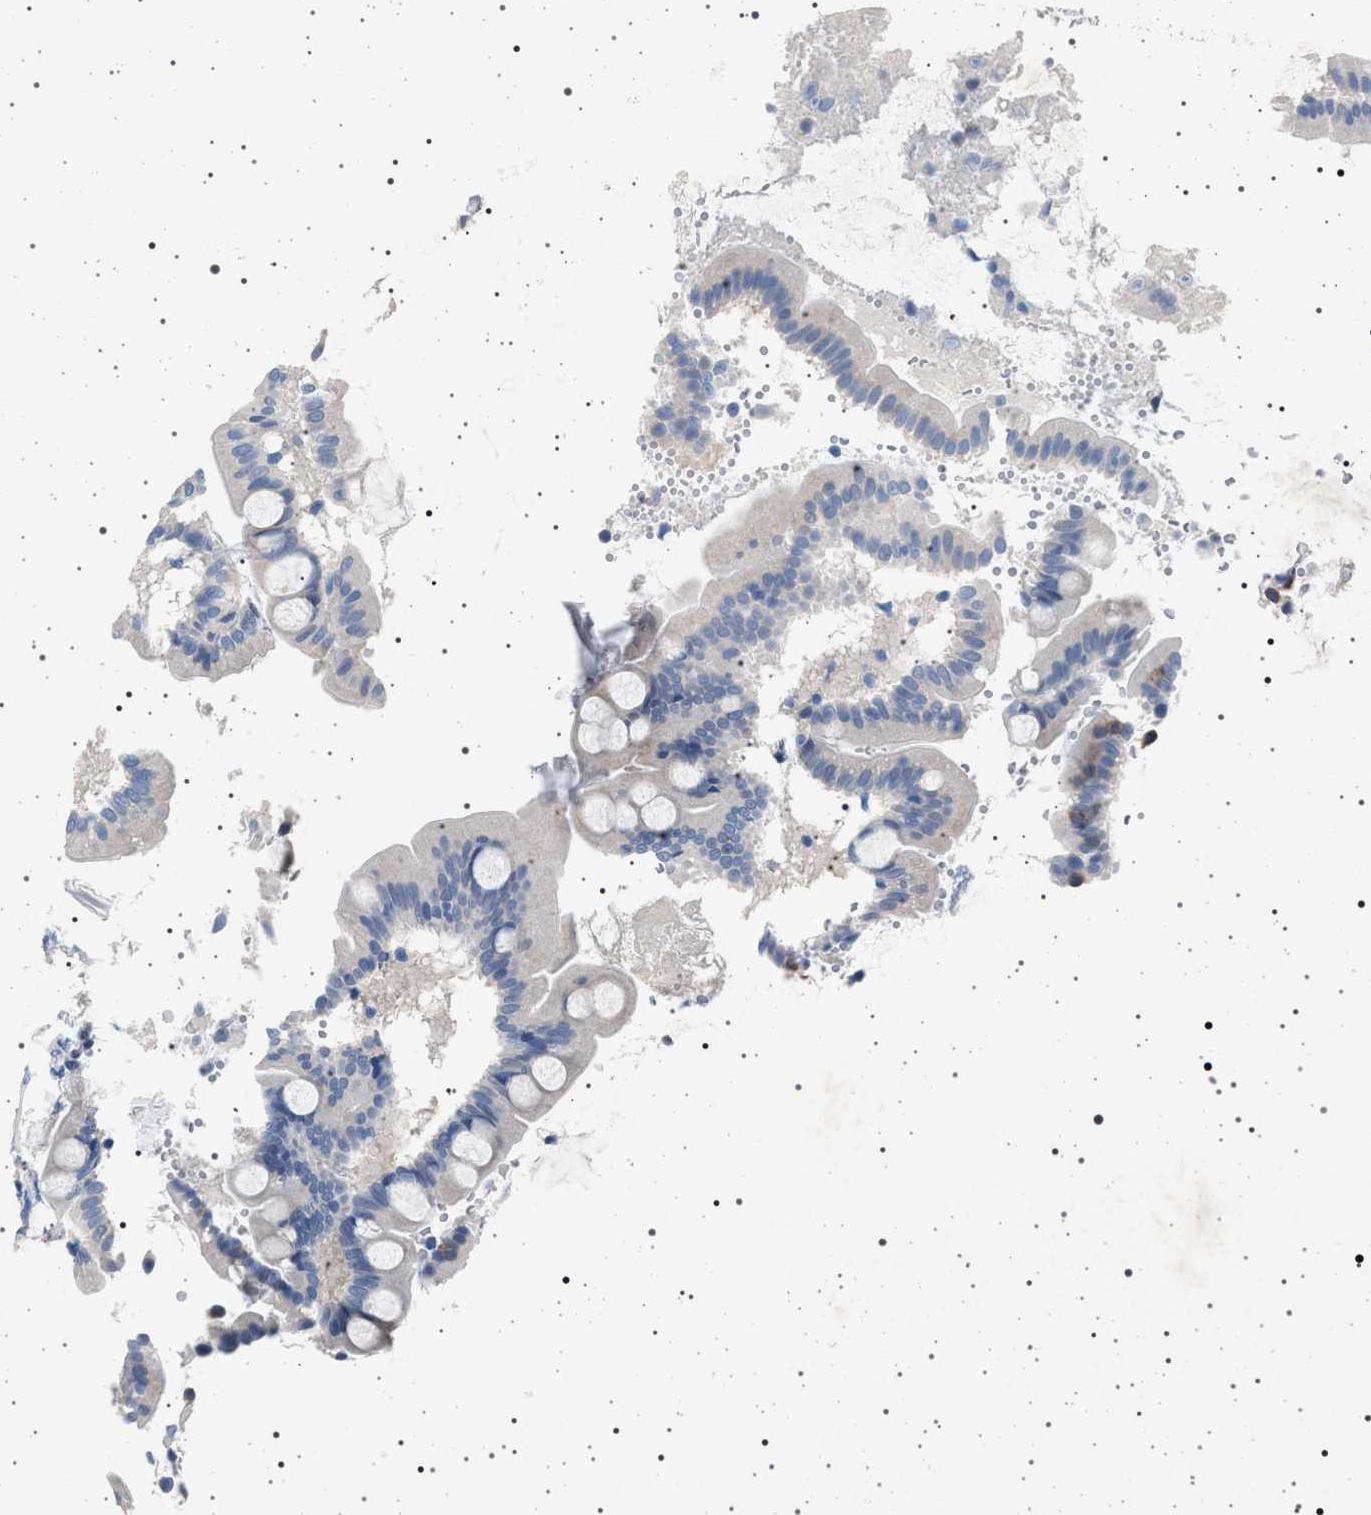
{"staining": {"intensity": "negative", "quantity": "none", "location": "none"}, "tissue": "small intestine", "cell_type": "Glandular cells", "image_type": "normal", "snomed": [{"axis": "morphology", "description": "Normal tissue, NOS"}, {"axis": "topography", "description": "Small intestine"}], "caption": "Immunohistochemistry (IHC) photomicrograph of benign small intestine: human small intestine stained with DAB reveals no significant protein positivity in glandular cells.", "gene": "NAT9", "patient": {"sex": "female", "age": 56}}